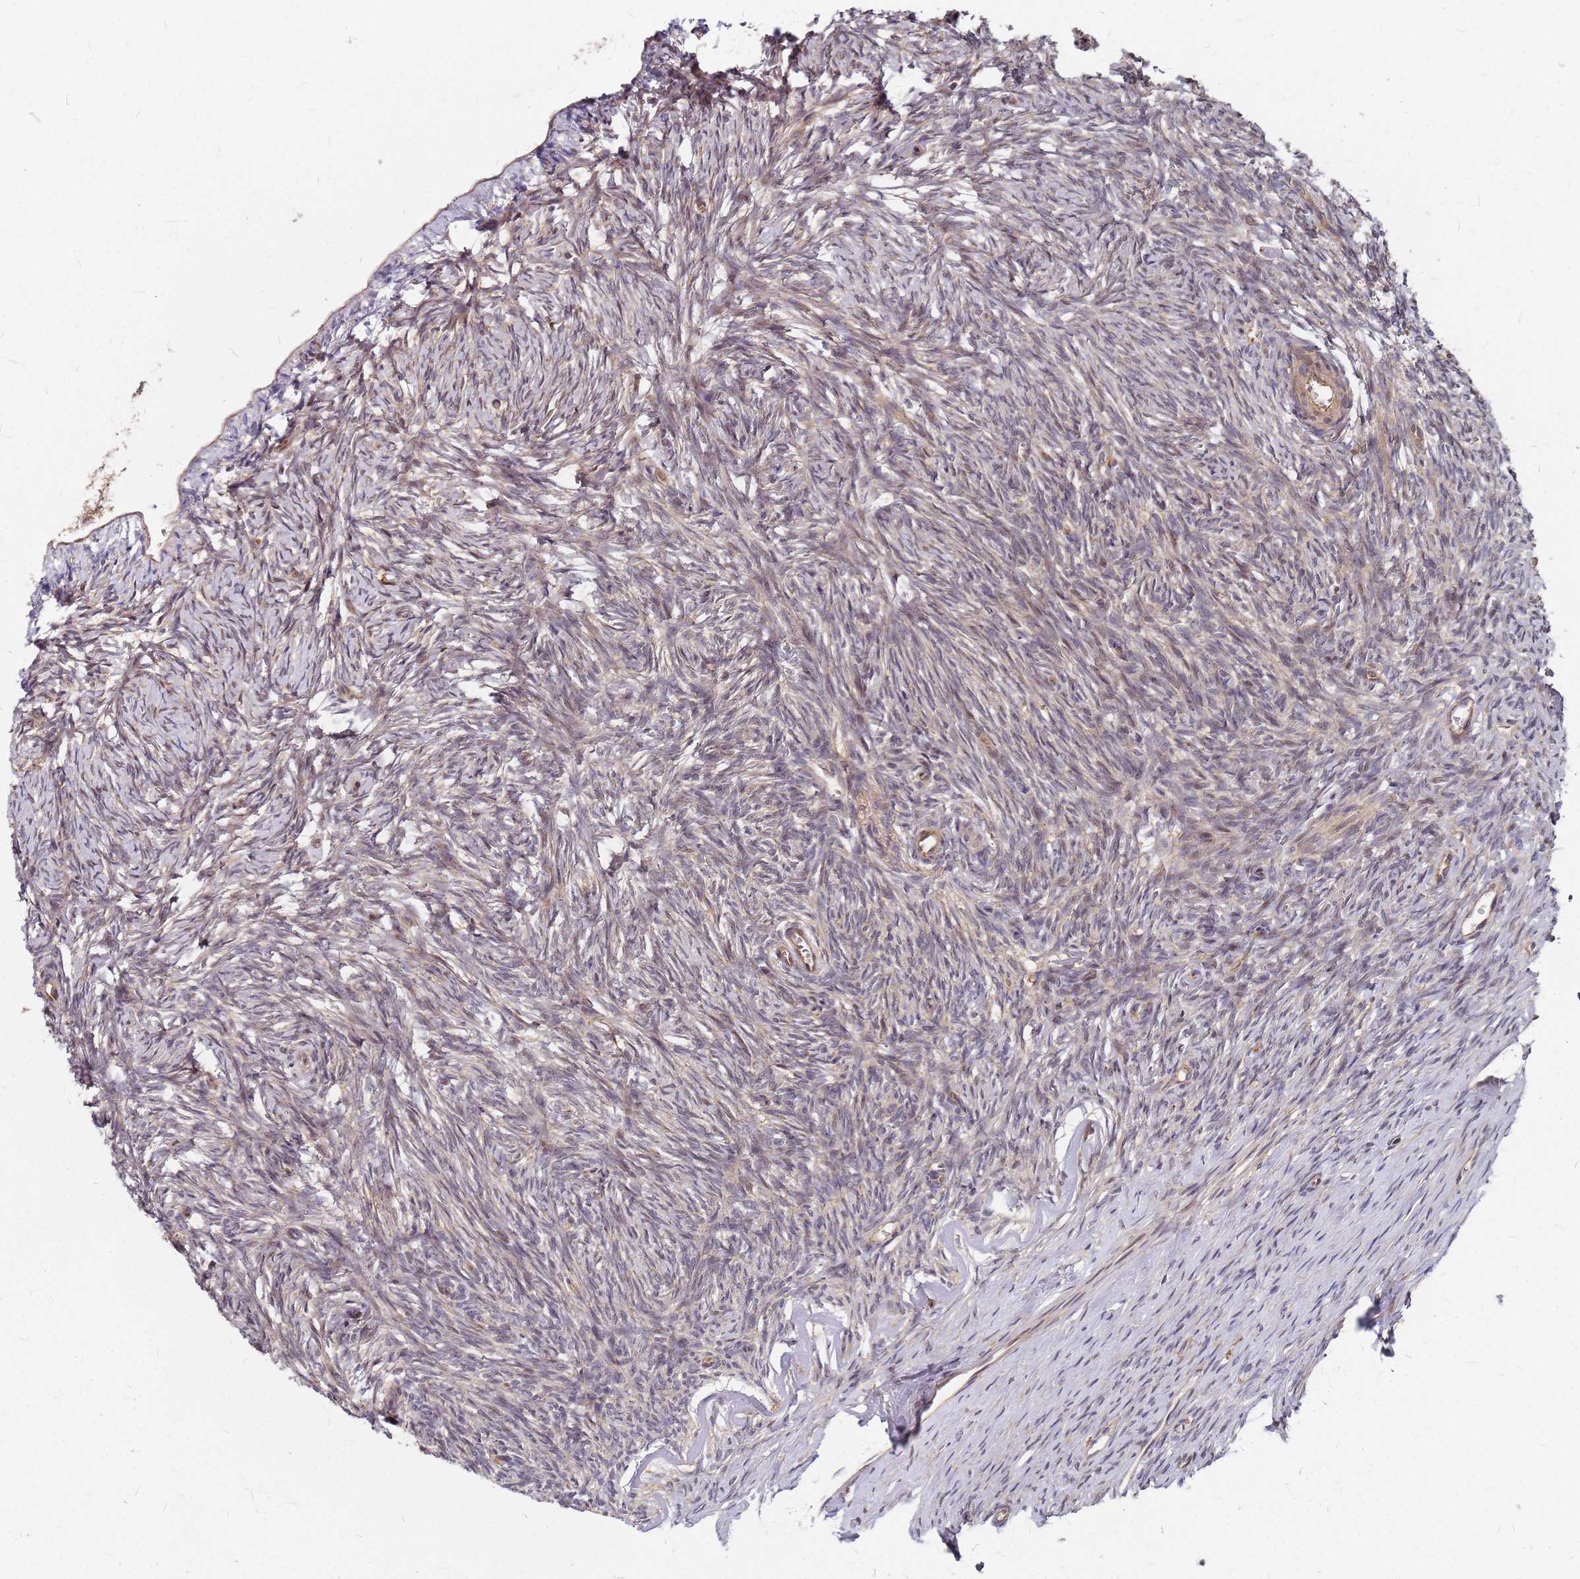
{"staining": {"intensity": "weak", "quantity": "25%-75%", "location": "cytoplasmic/membranous"}, "tissue": "ovary", "cell_type": "Ovarian stroma cells", "image_type": "normal", "snomed": [{"axis": "morphology", "description": "Normal tissue, NOS"}, {"axis": "topography", "description": "Ovary"}], "caption": "IHC photomicrograph of normal ovary stained for a protein (brown), which exhibits low levels of weak cytoplasmic/membranous staining in about 25%-75% of ovarian stroma cells.", "gene": "TRABD", "patient": {"sex": "female", "age": 51}}